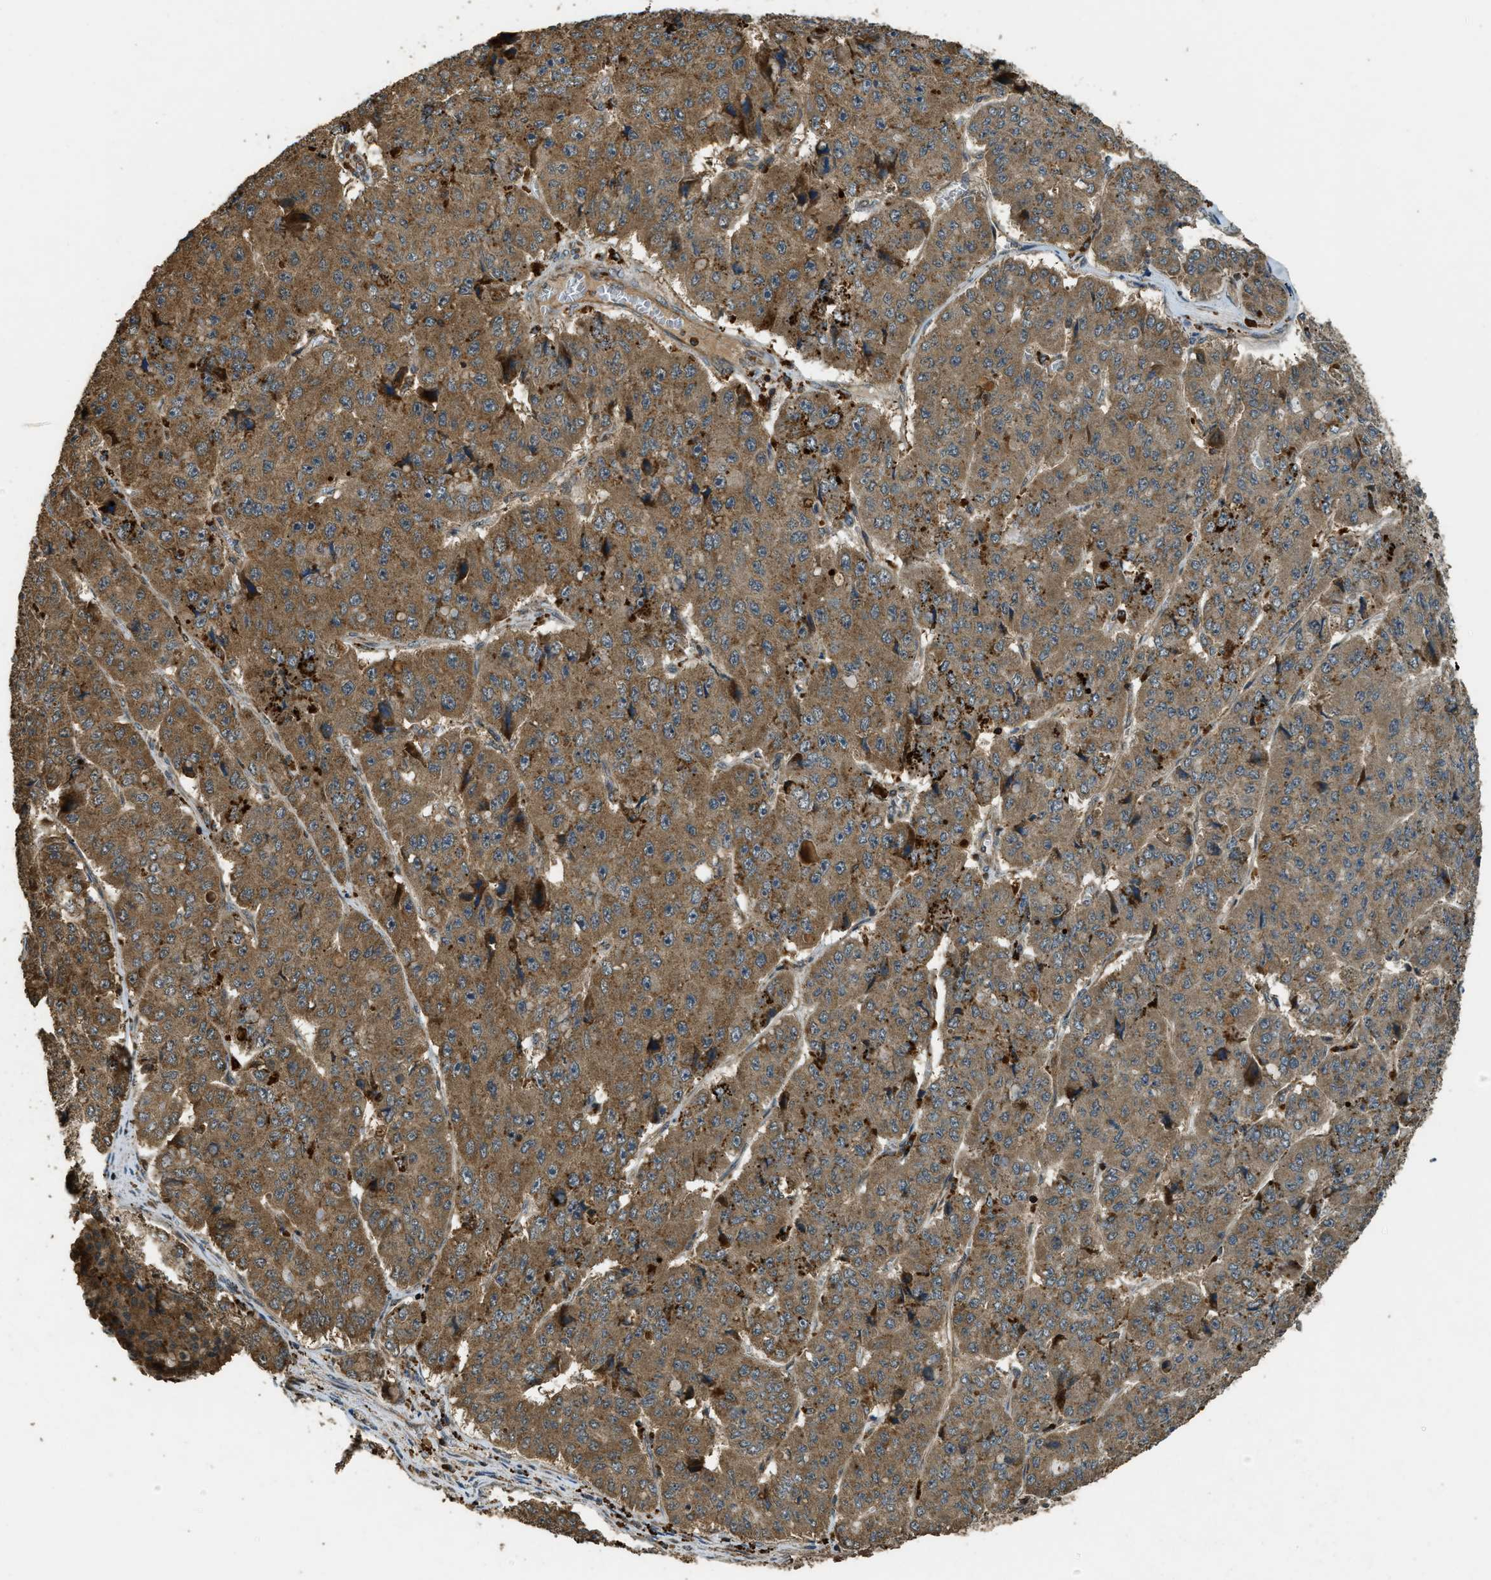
{"staining": {"intensity": "moderate", "quantity": ">75%", "location": "cytoplasmic/membranous"}, "tissue": "pancreatic cancer", "cell_type": "Tumor cells", "image_type": "cancer", "snomed": [{"axis": "morphology", "description": "Adenocarcinoma, NOS"}, {"axis": "topography", "description": "Pancreas"}], "caption": "Pancreatic adenocarcinoma stained for a protein exhibits moderate cytoplasmic/membranous positivity in tumor cells.", "gene": "PPP6R3", "patient": {"sex": "male", "age": 50}}